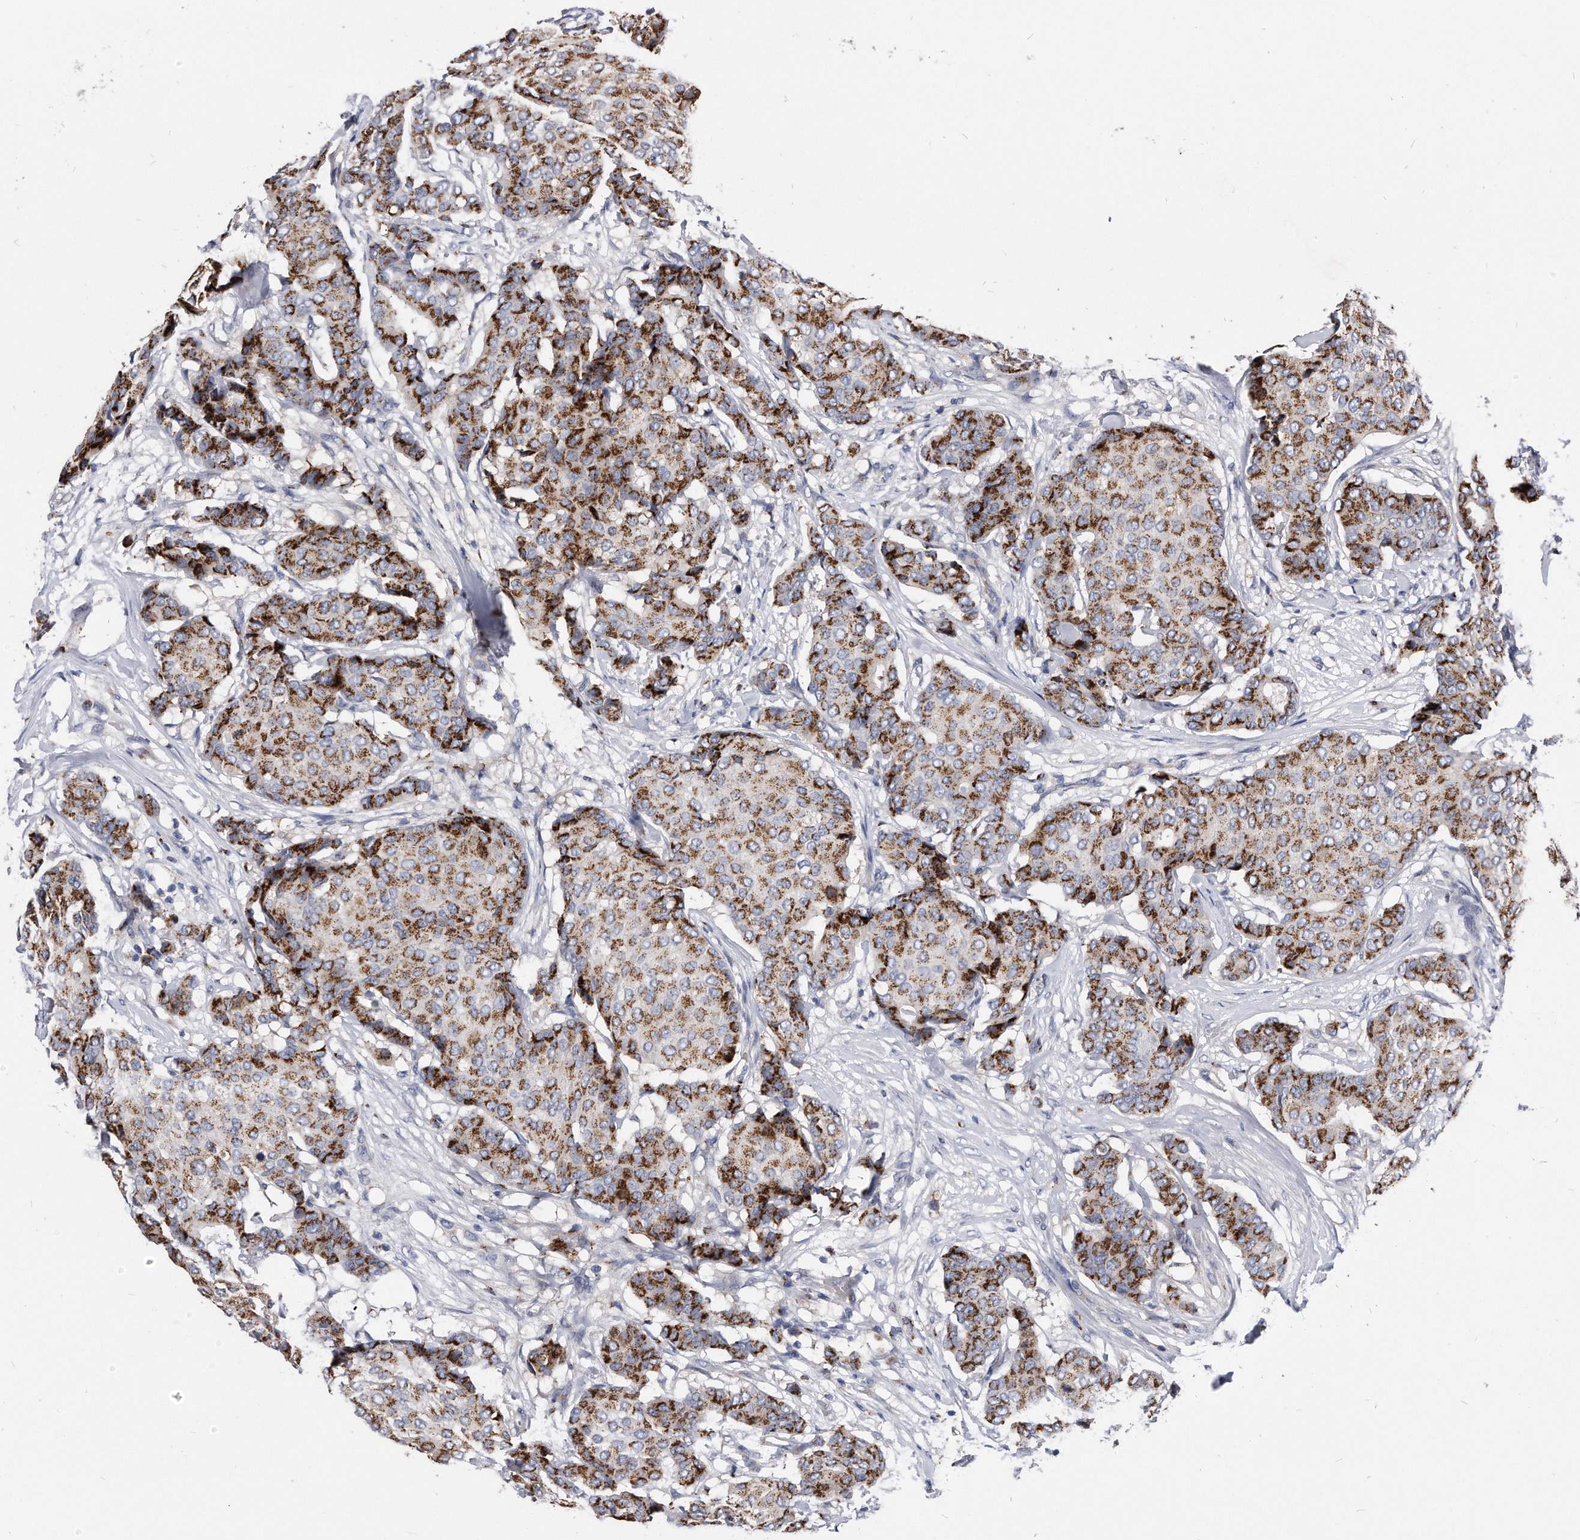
{"staining": {"intensity": "moderate", "quantity": ">75%", "location": "cytoplasmic/membranous"}, "tissue": "breast cancer", "cell_type": "Tumor cells", "image_type": "cancer", "snomed": [{"axis": "morphology", "description": "Duct carcinoma"}, {"axis": "topography", "description": "Breast"}], "caption": "Protein analysis of breast invasive ductal carcinoma tissue exhibits moderate cytoplasmic/membranous expression in about >75% of tumor cells.", "gene": "MGAT4A", "patient": {"sex": "female", "age": 75}}